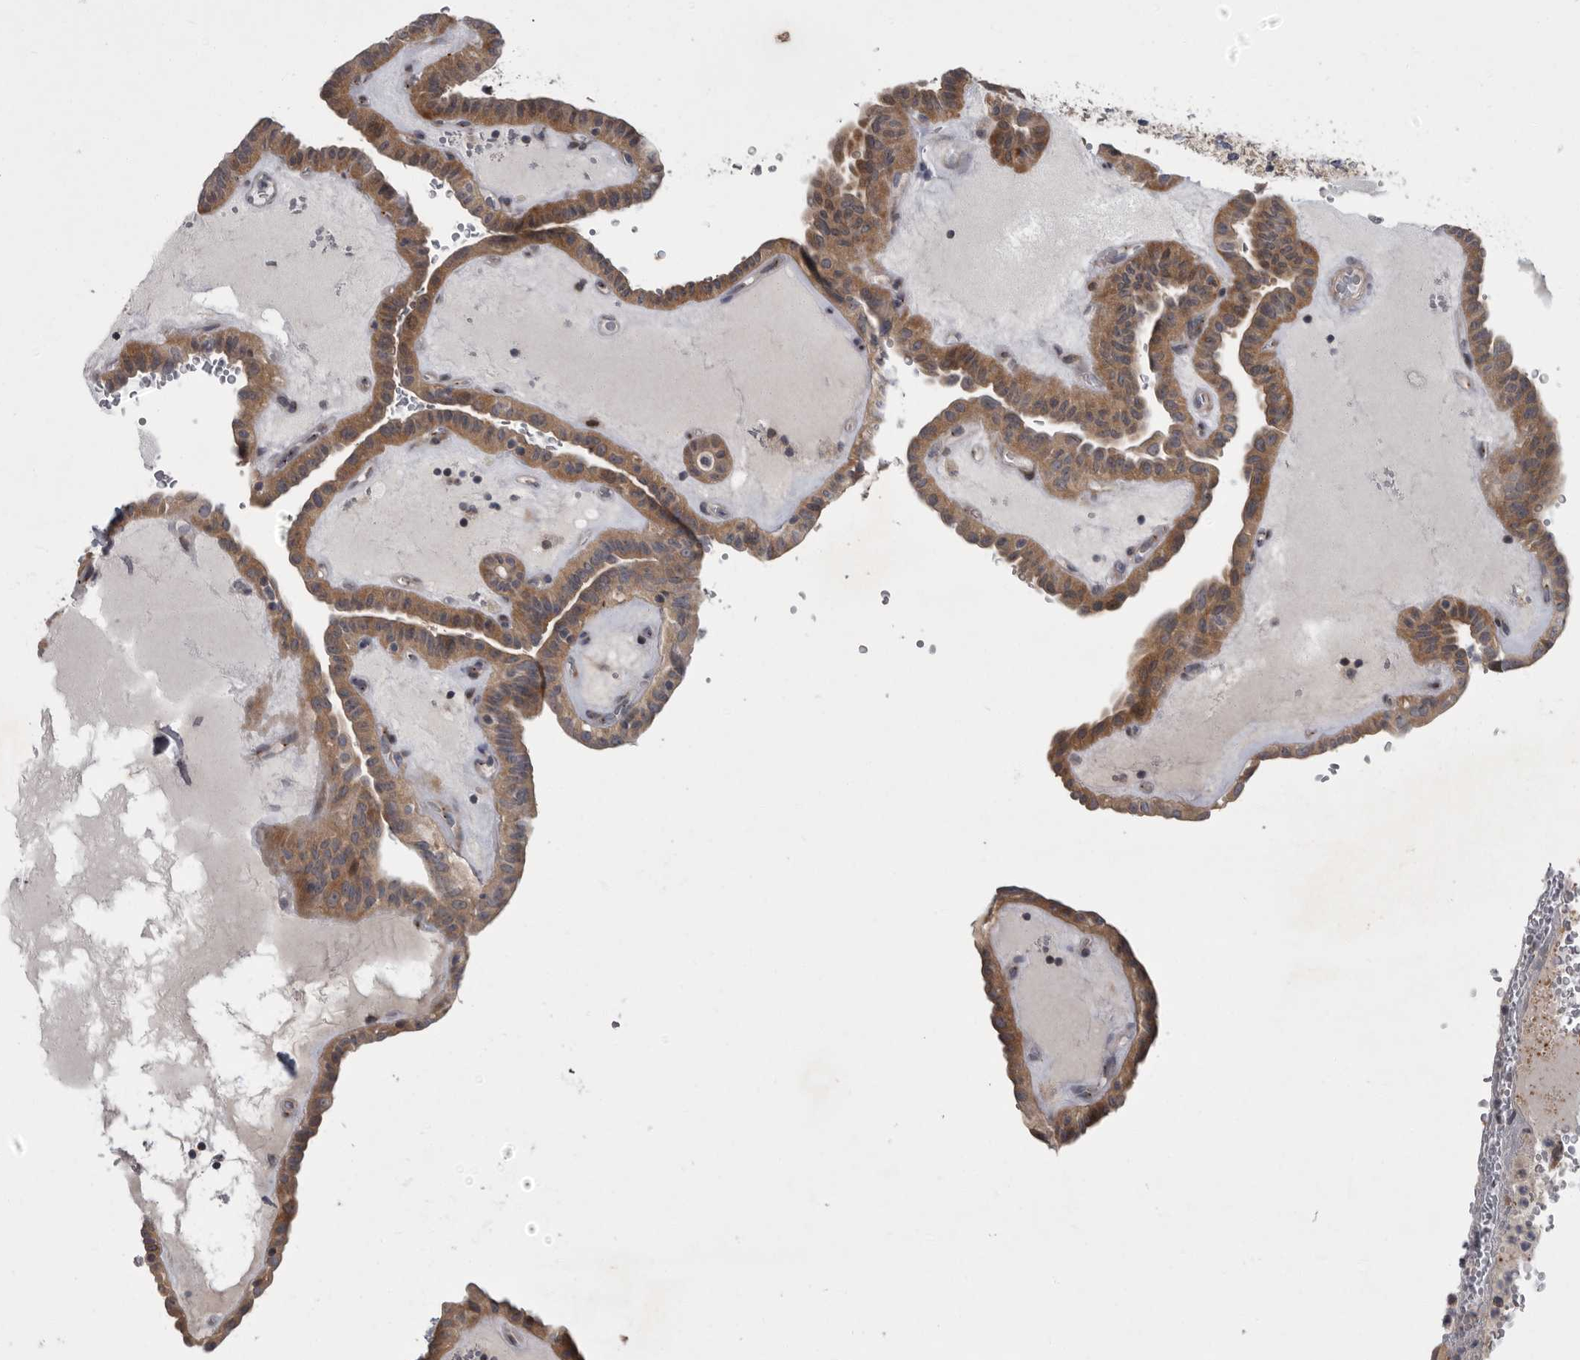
{"staining": {"intensity": "moderate", "quantity": ">75%", "location": "cytoplasmic/membranous"}, "tissue": "thyroid cancer", "cell_type": "Tumor cells", "image_type": "cancer", "snomed": [{"axis": "morphology", "description": "Papillary adenocarcinoma, NOS"}, {"axis": "topography", "description": "Thyroid gland"}], "caption": "Protein expression analysis of human papillary adenocarcinoma (thyroid) reveals moderate cytoplasmic/membranous staining in approximately >75% of tumor cells.", "gene": "PDE7A", "patient": {"sex": "male", "age": 77}}